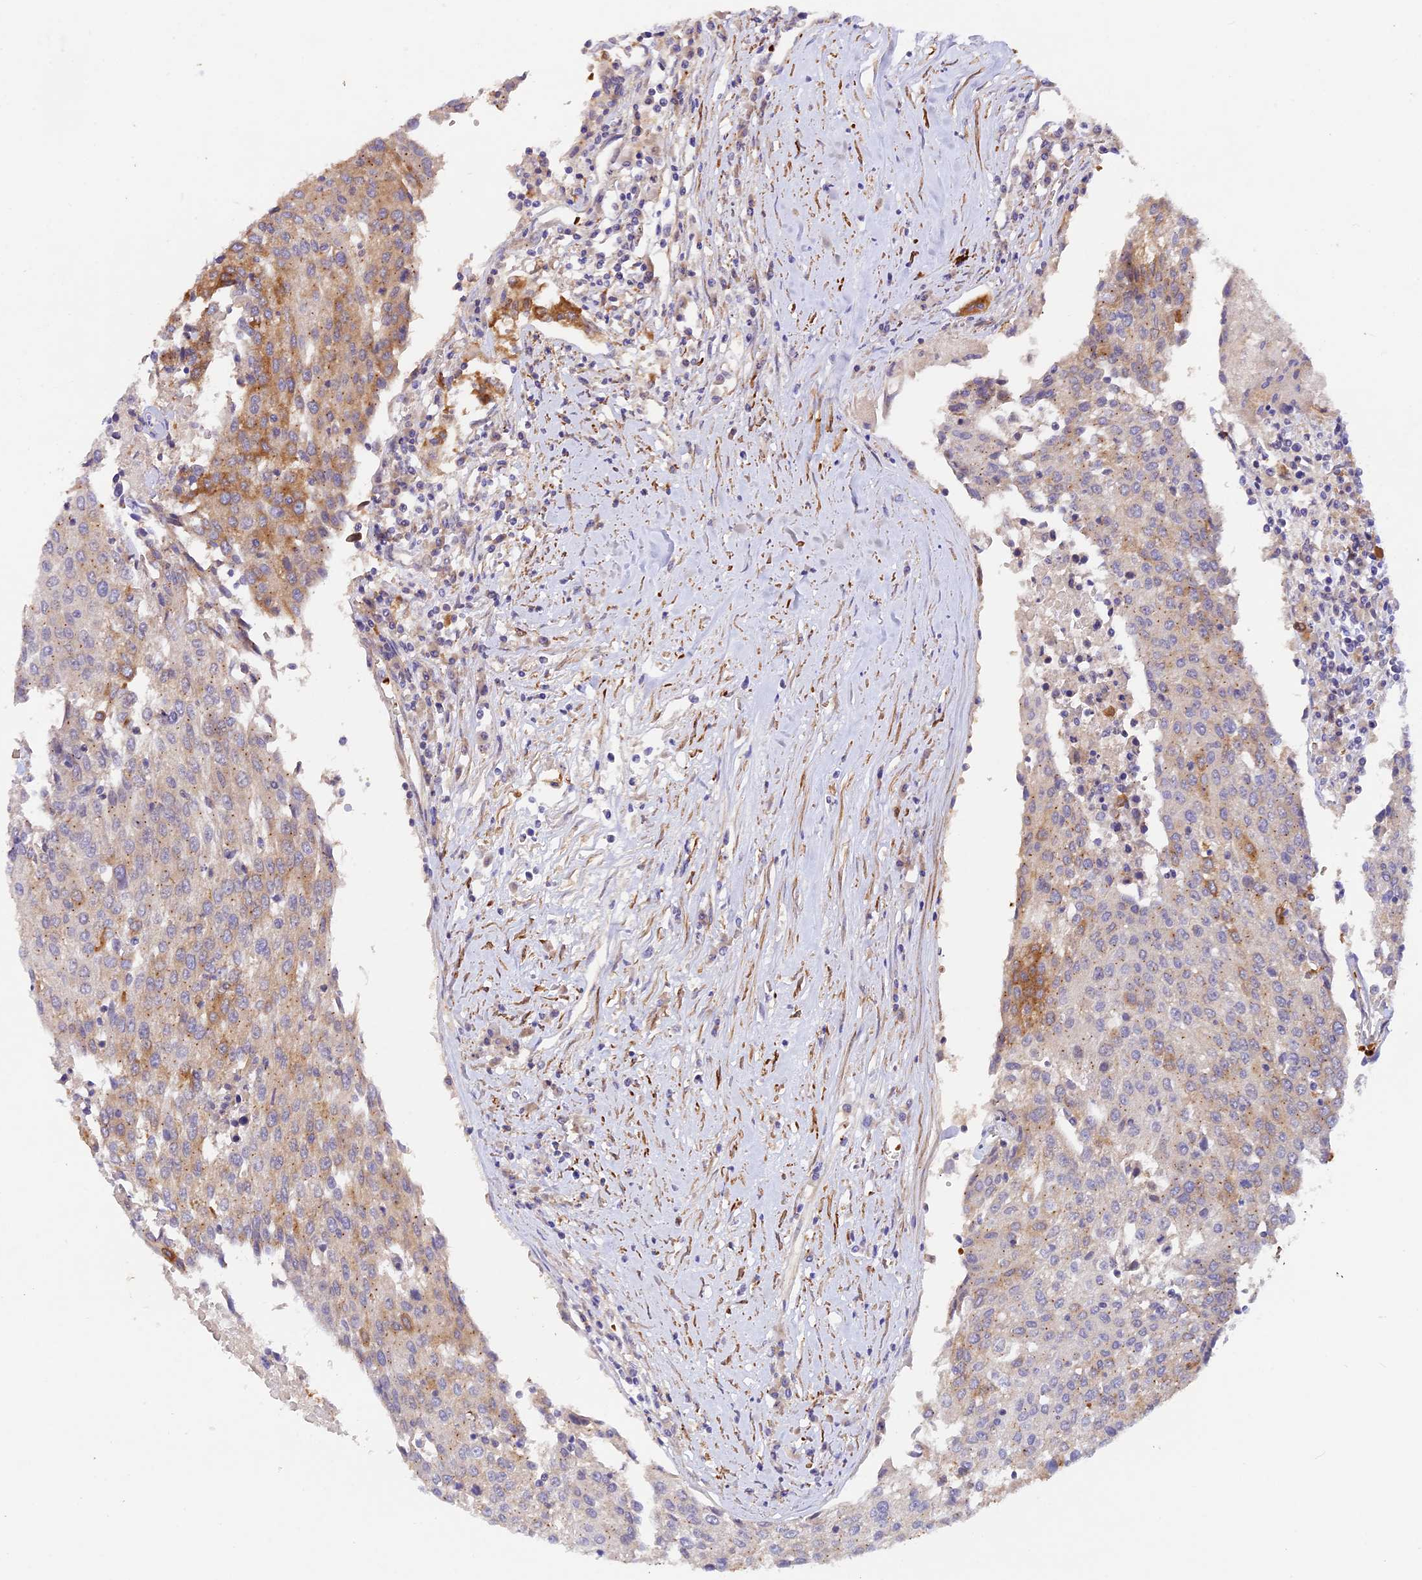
{"staining": {"intensity": "moderate", "quantity": "<25%", "location": "cytoplasmic/membranous"}, "tissue": "urothelial cancer", "cell_type": "Tumor cells", "image_type": "cancer", "snomed": [{"axis": "morphology", "description": "Urothelial carcinoma, High grade"}, {"axis": "topography", "description": "Urinary bladder"}], "caption": "An IHC micrograph of tumor tissue is shown. Protein staining in brown shows moderate cytoplasmic/membranous positivity in high-grade urothelial carcinoma within tumor cells.", "gene": "WDFY4", "patient": {"sex": "female", "age": 85}}